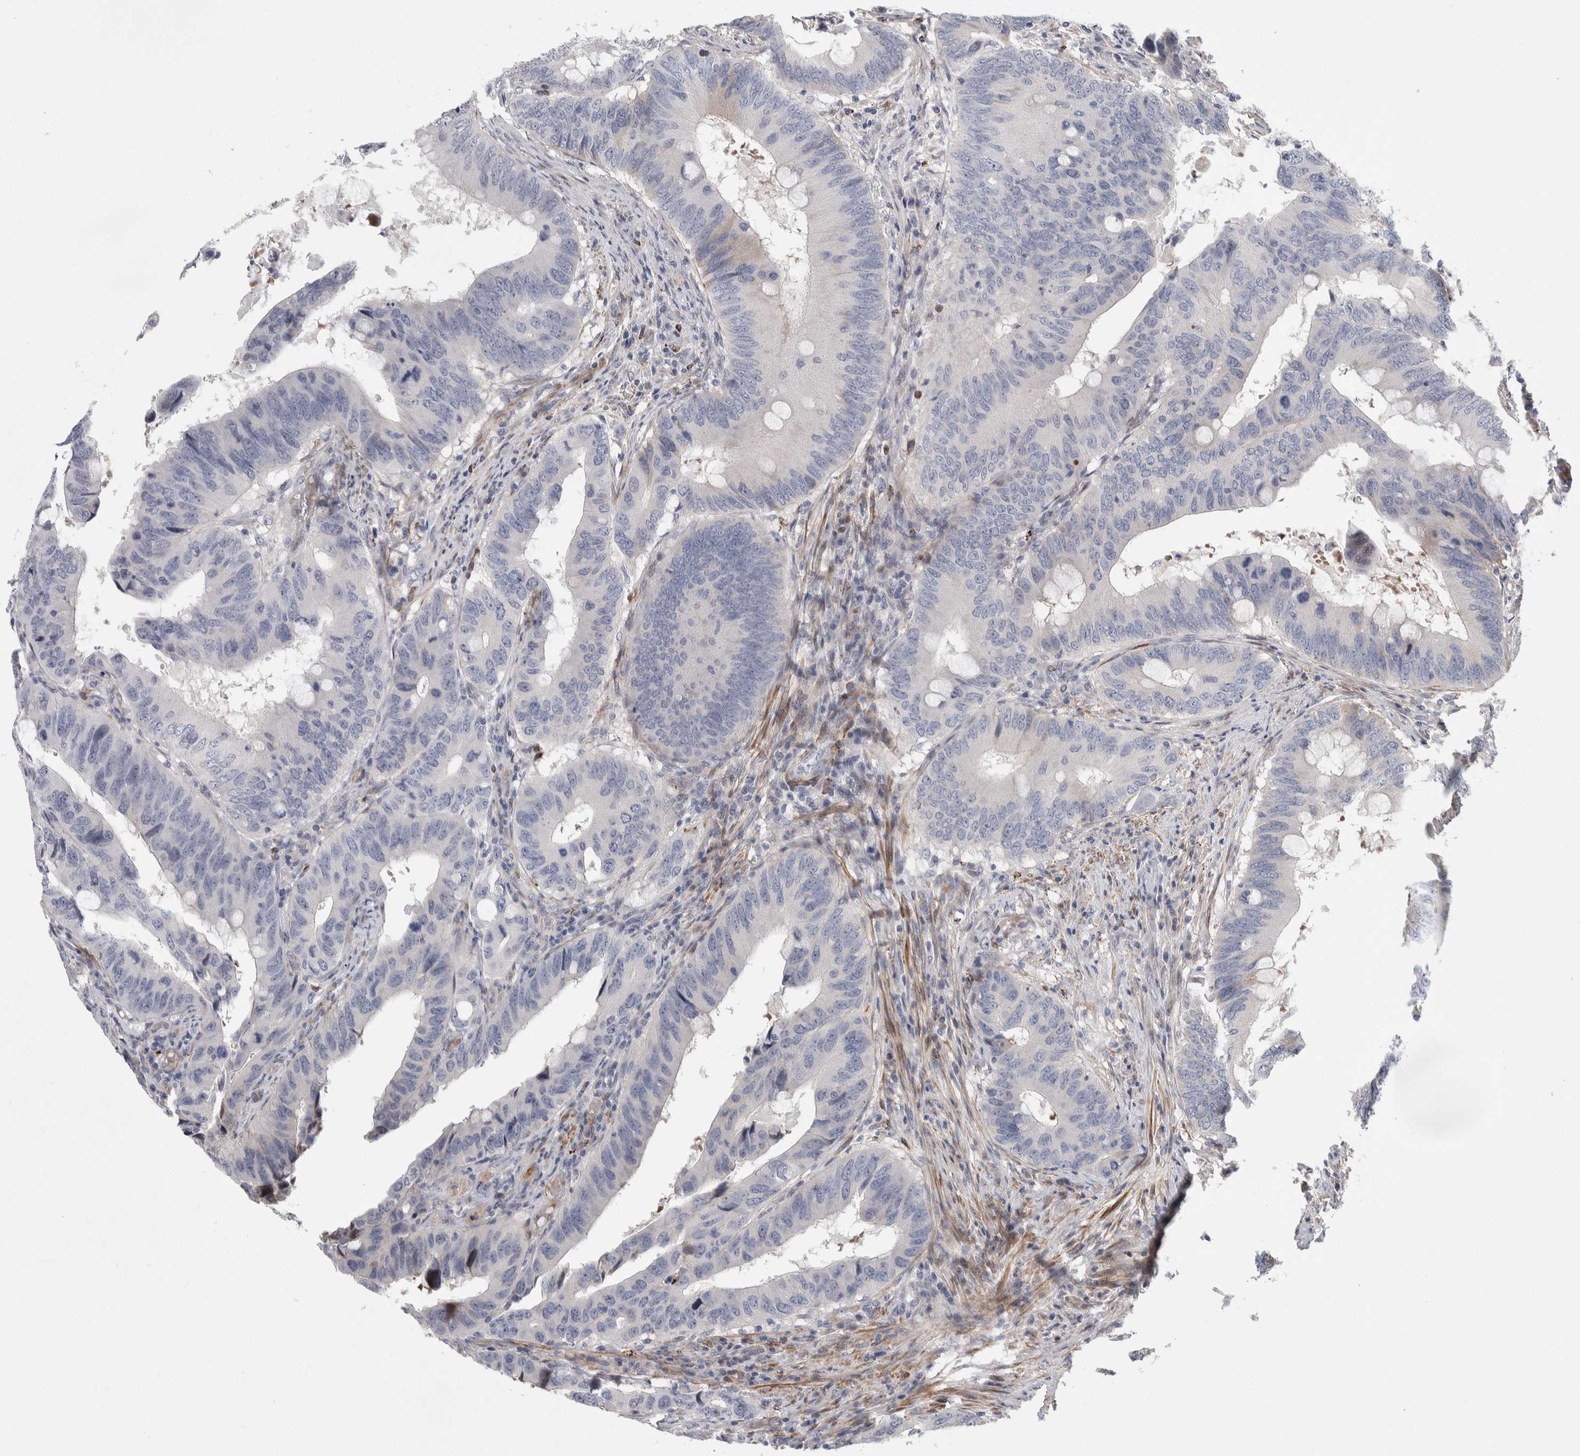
{"staining": {"intensity": "negative", "quantity": "none", "location": "none"}, "tissue": "colorectal cancer", "cell_type": "Tumor cells", "image_type": "cancer", "snomed": [{"axis": "morphology", "description": "Adenocarcinoma, NOS"}, {"axis": "topography", "description": "Colon"}], "caption": "Colorectal adenocarcinoma stained for a protein using immunohistochemistry reveals no positivity tumor cells.", "gene": "PSMG3", "patient": {"sex": "male", "age": 71}}